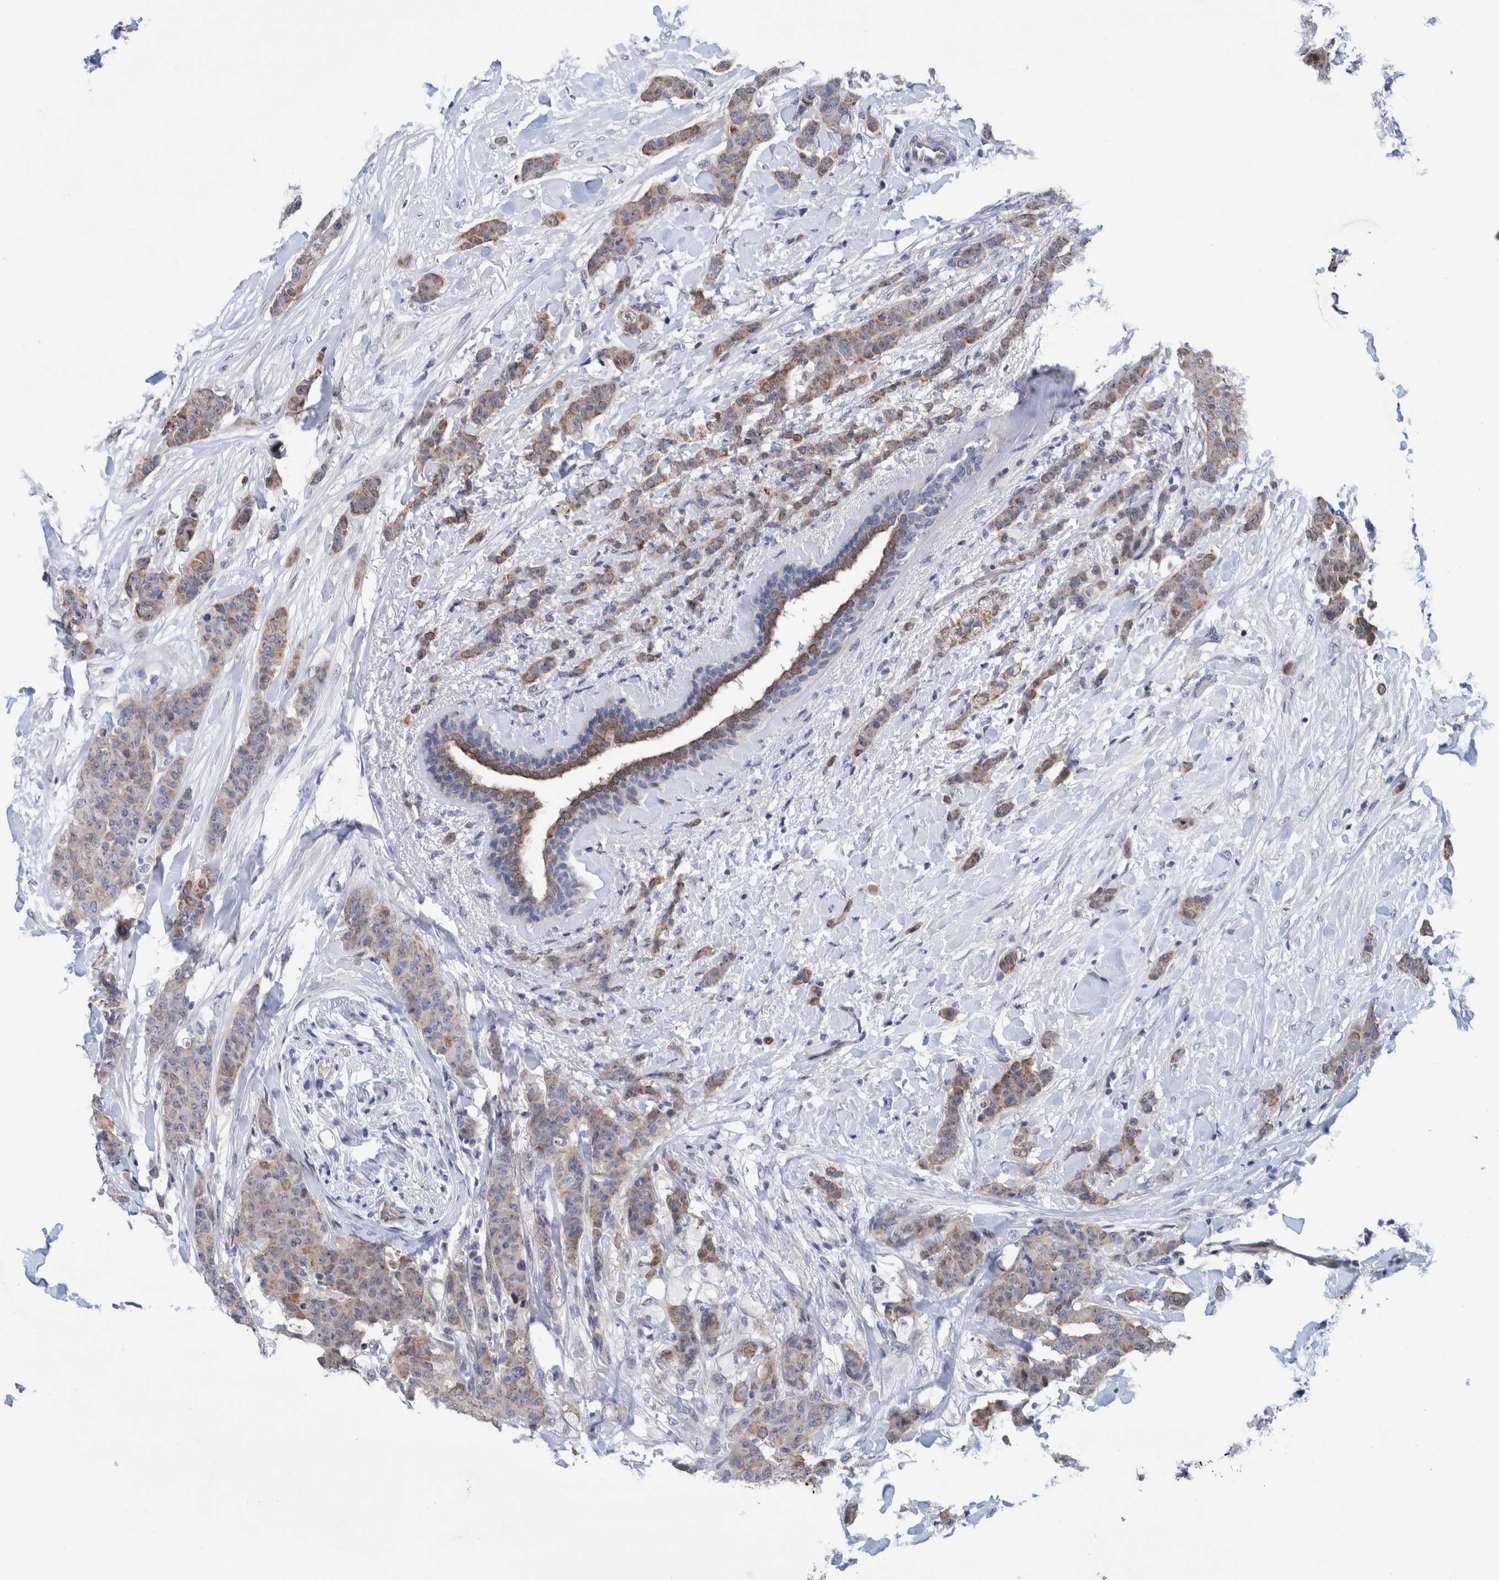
{"staining": {"intensity": "moderate", "quantity": ">75%", "location": "cytoplasmic/membranous"}, "tissue": "breast cancer", "cell_type": "Tumor cells", "image_type": "cancer", "snomed": [{"axis": "morphology", "description": "Normal tissue, NOS"}, {"axis": "morphology", "description": "Duct carcinoma"}, {"axis": "topography", "description": "Breast"}], "caption": "Immunohistochemistry staining of breast cancer (intraductal carcinoma), which demonstrates medium levels of moderate cytoplasmic/membranous expression in approximately >75% of tumor cells indicating moderate cytoplasmic/membranous protein staining. The staining was performed using DAB (brown) for protein detection and nuclei were counterstained in hematoxylin (blue).", "gene": "PFAS", "patient": {"sex": "female", "age": 40}}